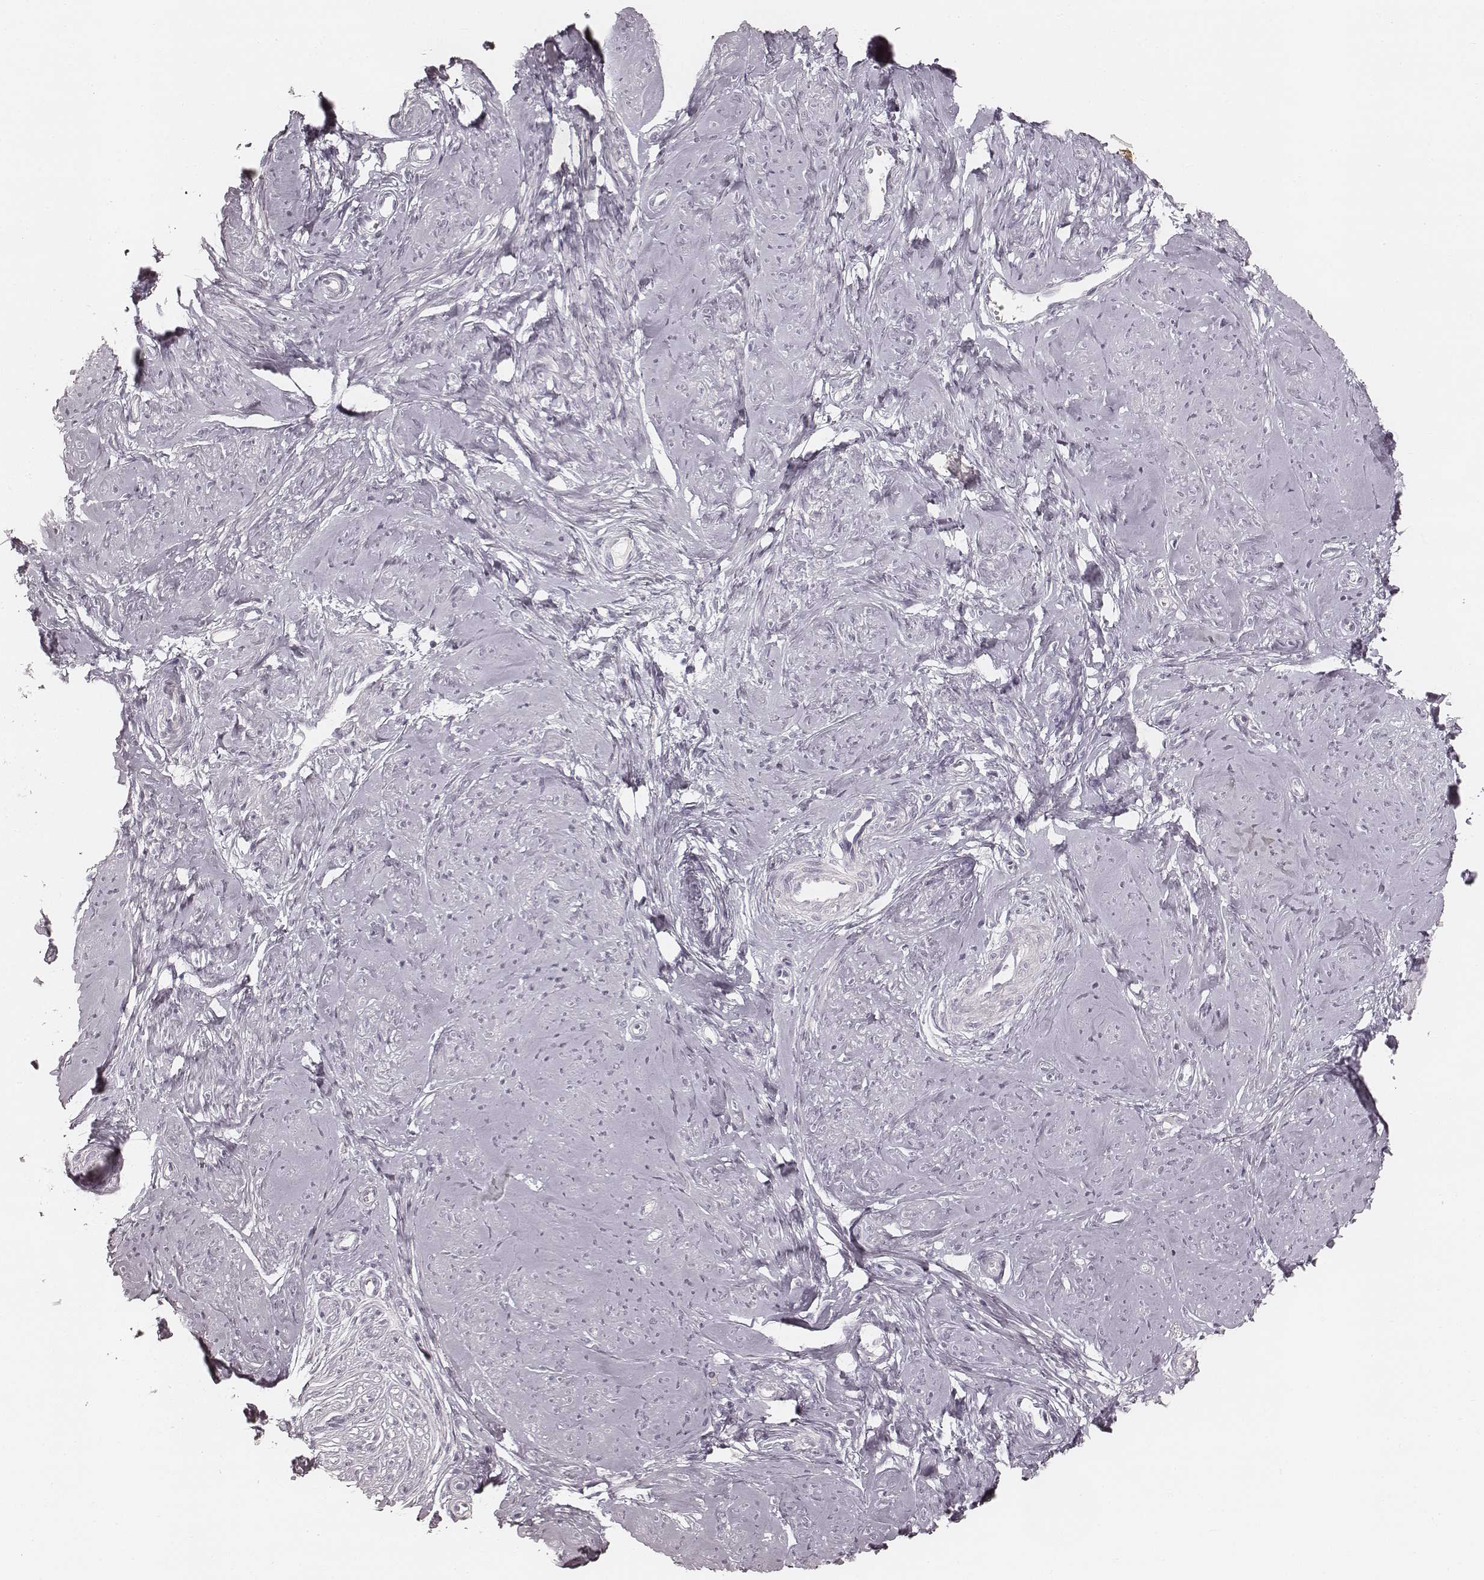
{"staining": {"intensity": "negative", "quantity": "none", "location": "none"}, "tissue": "smooth muscle", "cell_type": "Smooth muscle cells", "image_type": "normal", "snomed": [{"axis": "morphology", "description": "Normal tissue, NOS"}, {"axis": "topography", "description": "Smooth muscle"}], "caption": "An IHC photomicrograph of benign smooth muscle is shown. There is no staining in smooth muscle cells of smooth muscle.", "gene": "TEX37", "patient": {"sex": "female", "age": 48}}